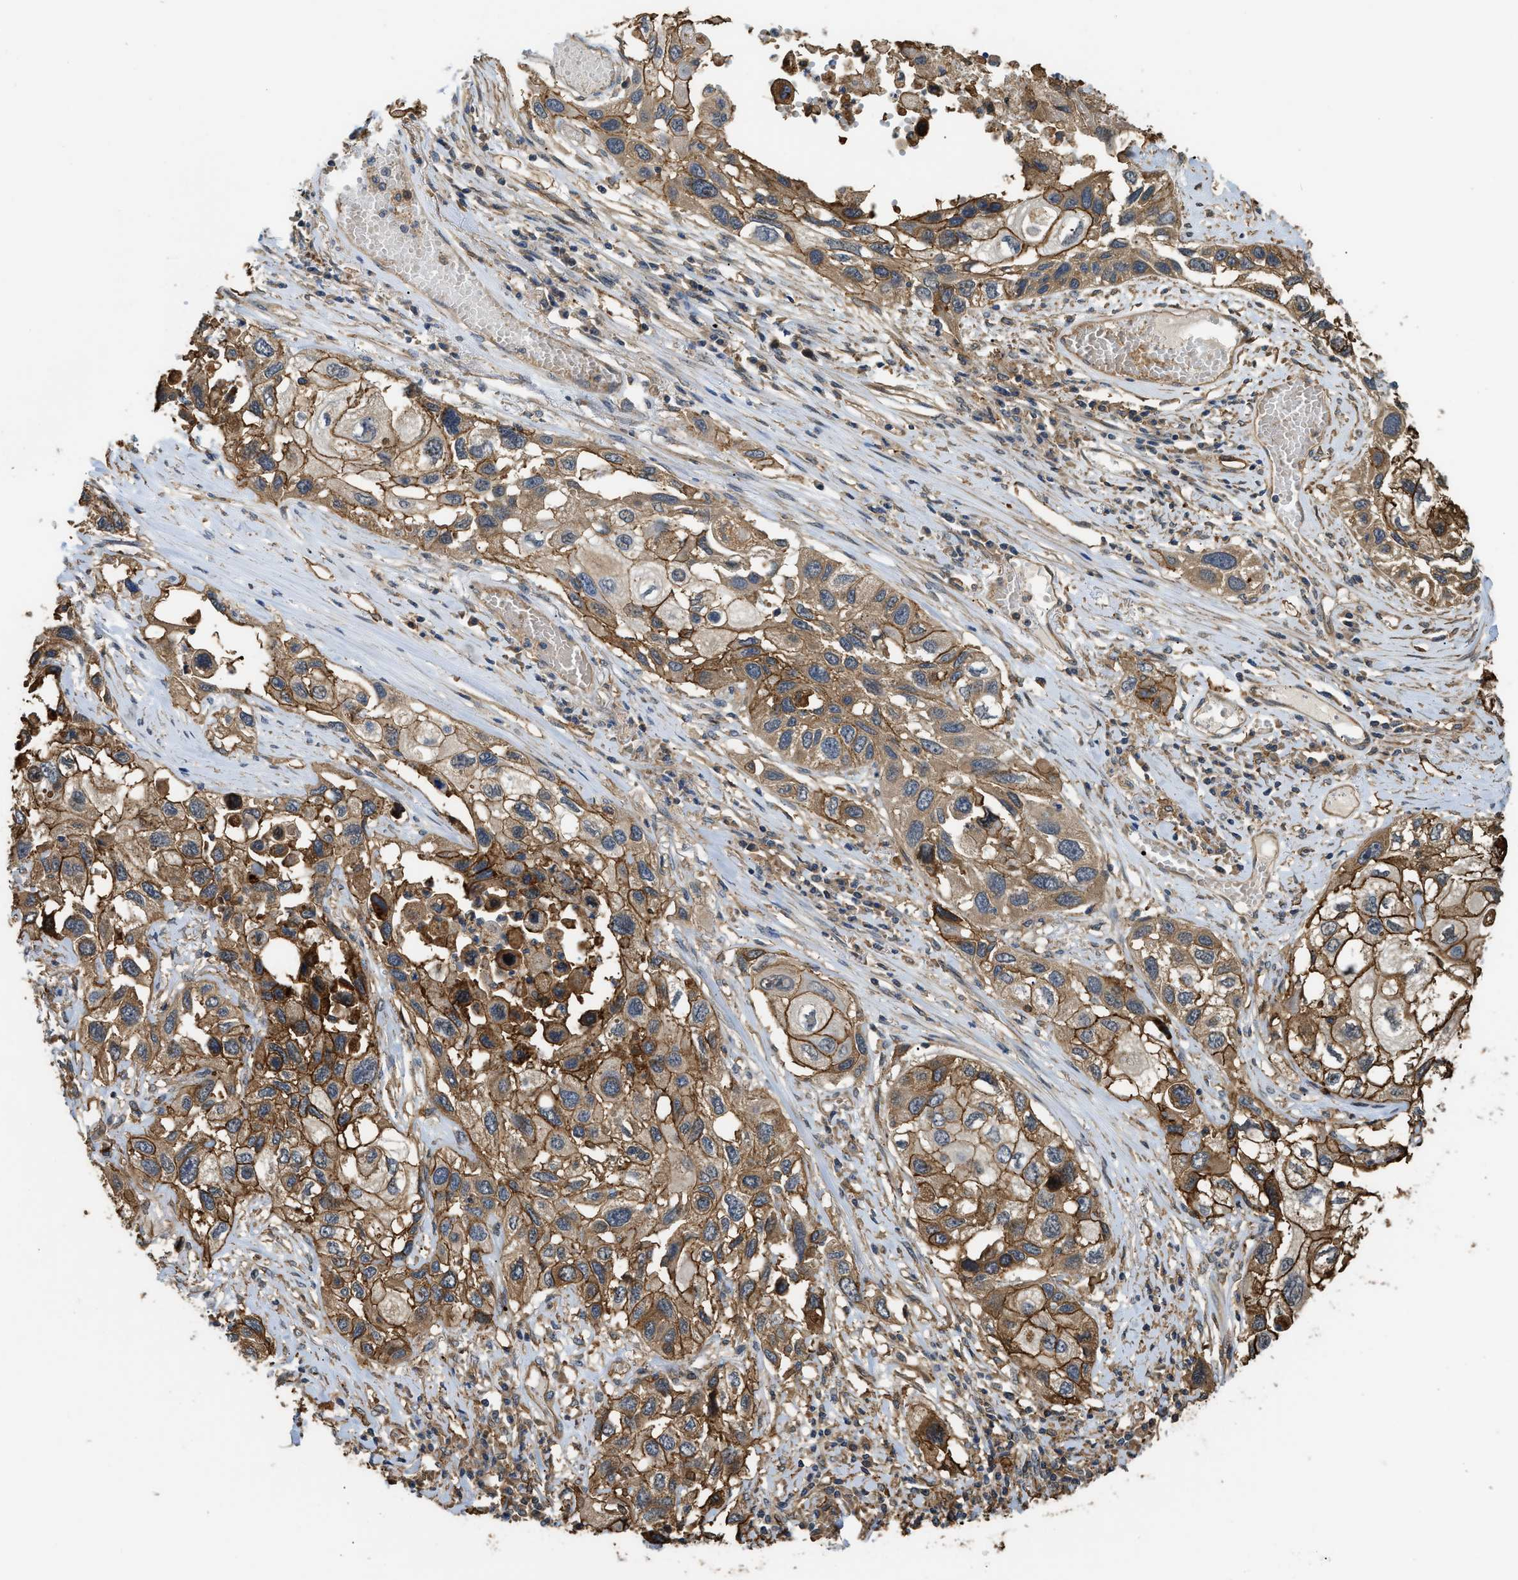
{"staining": {"intensity": "strong", "quantity": ">75%", "location": "cytoplasmic/membranous"}, "tissue": "lung cancer", "cell_type": "Tumor cells", "image_type": "cancer", "snomed": [{"axis": "morphology", "description": "Squamous cell carcinoma, NOS"}, {"axis": "topography", "description": "Lung"}], "caption": "Immunohistochemistry of human lung squamous cell carcinoma displays high levels of strong cytoplasmic/membranous positivity in about >75% of tumor cells. (DAB IHC, brown staining for protein, blue staining for nuclei).", "gene": "DDHD2", "patient": {"sex": "male", "age": 71}}